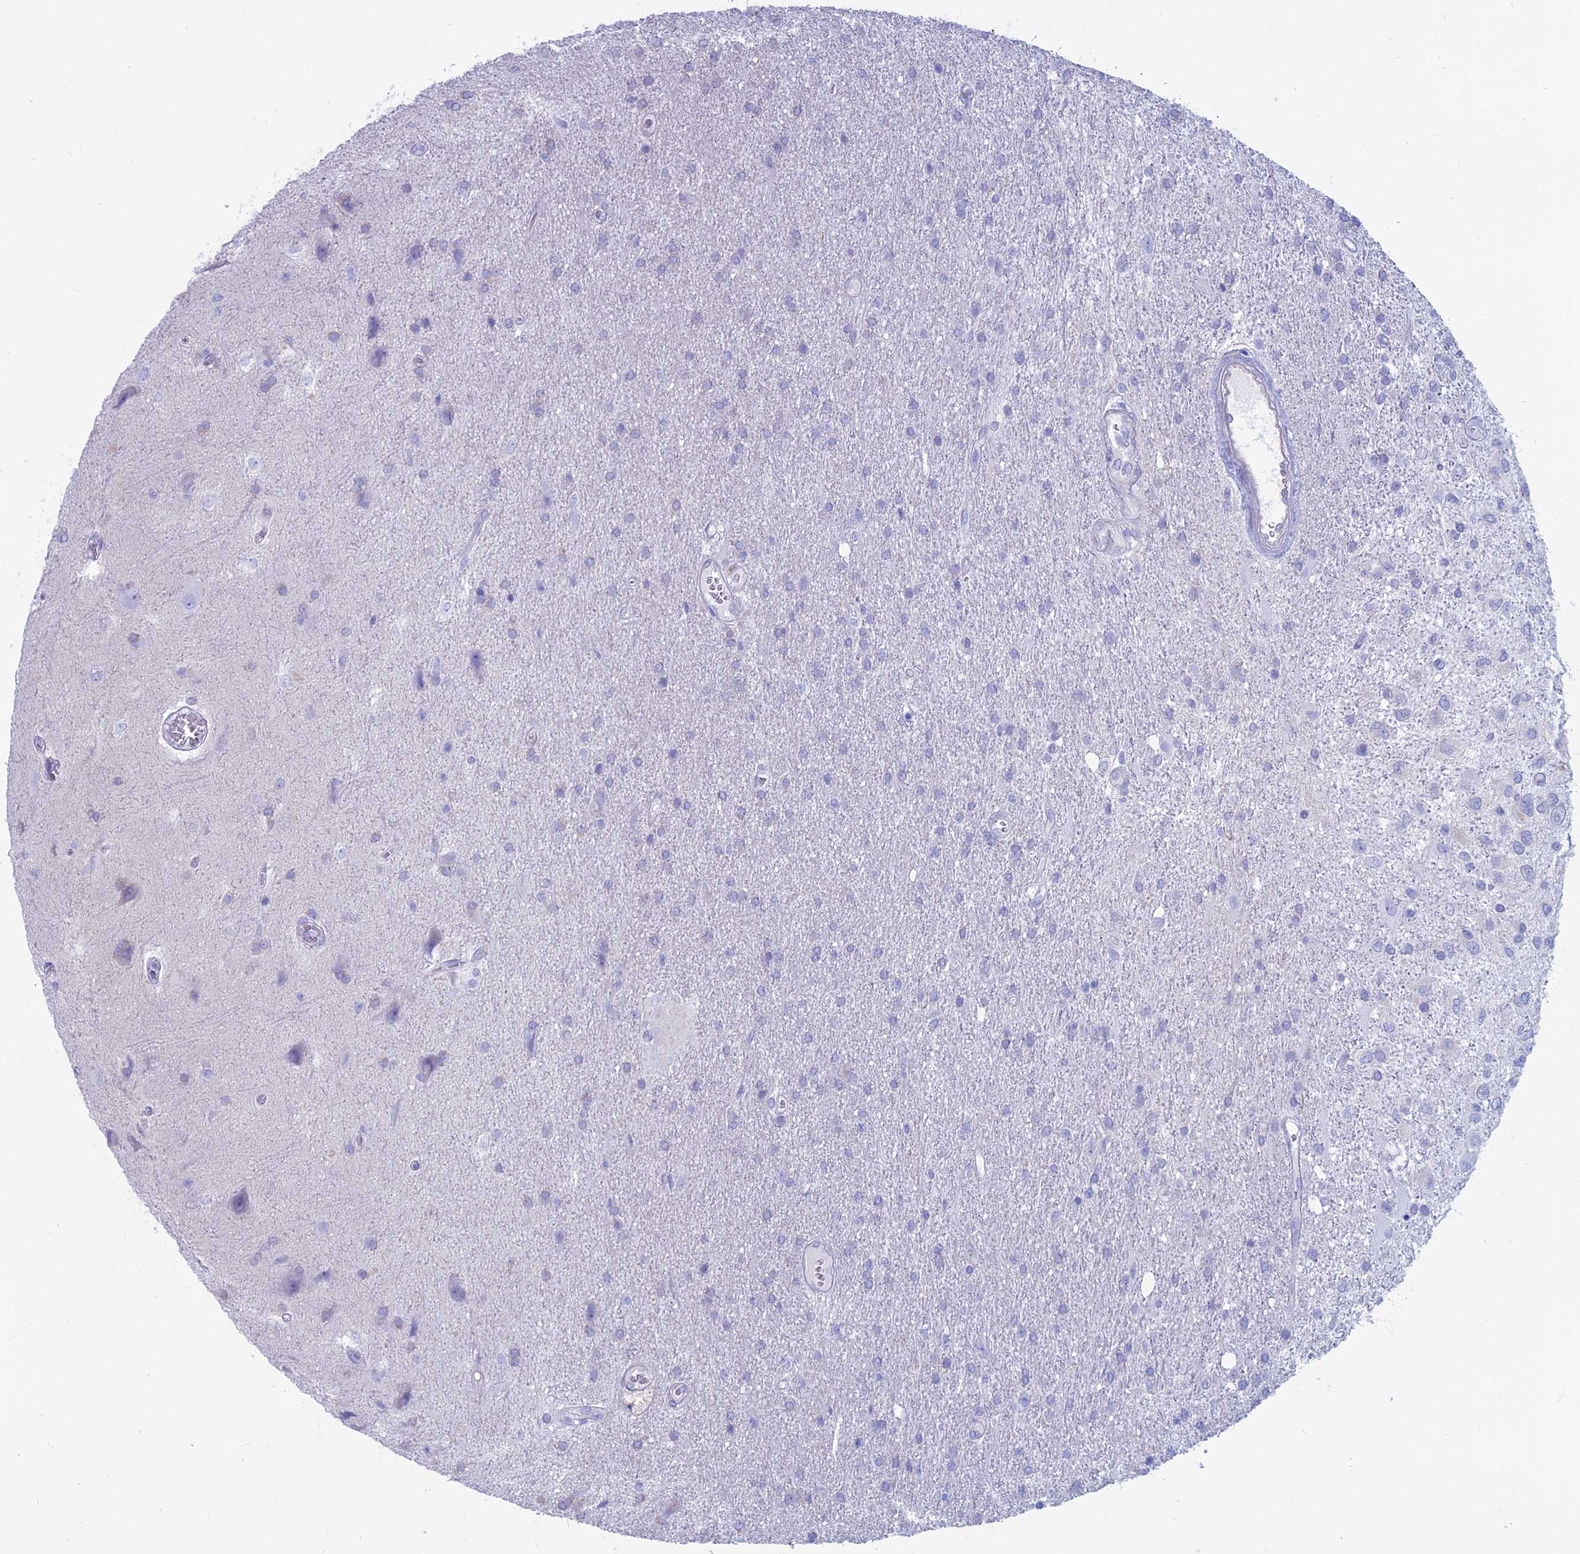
{"staining": {"intensity": "negative", "quantity": "none", "location": "none"}, "tissue": "glioma", "cell_type": "Tumor cells", "image_type": "cancer", "snomed": [{"axis": "morphology", "description": "Glioma, malignant, Low grade"}, {"axis": "topography", "description": "Brain"}], "caption": "DAB immunohistochemical staining of glioma demonstrates no significant positivity in tumor cells.", "gene": "OR2AE1", "patient": {"sex": "male", "age": 66}}